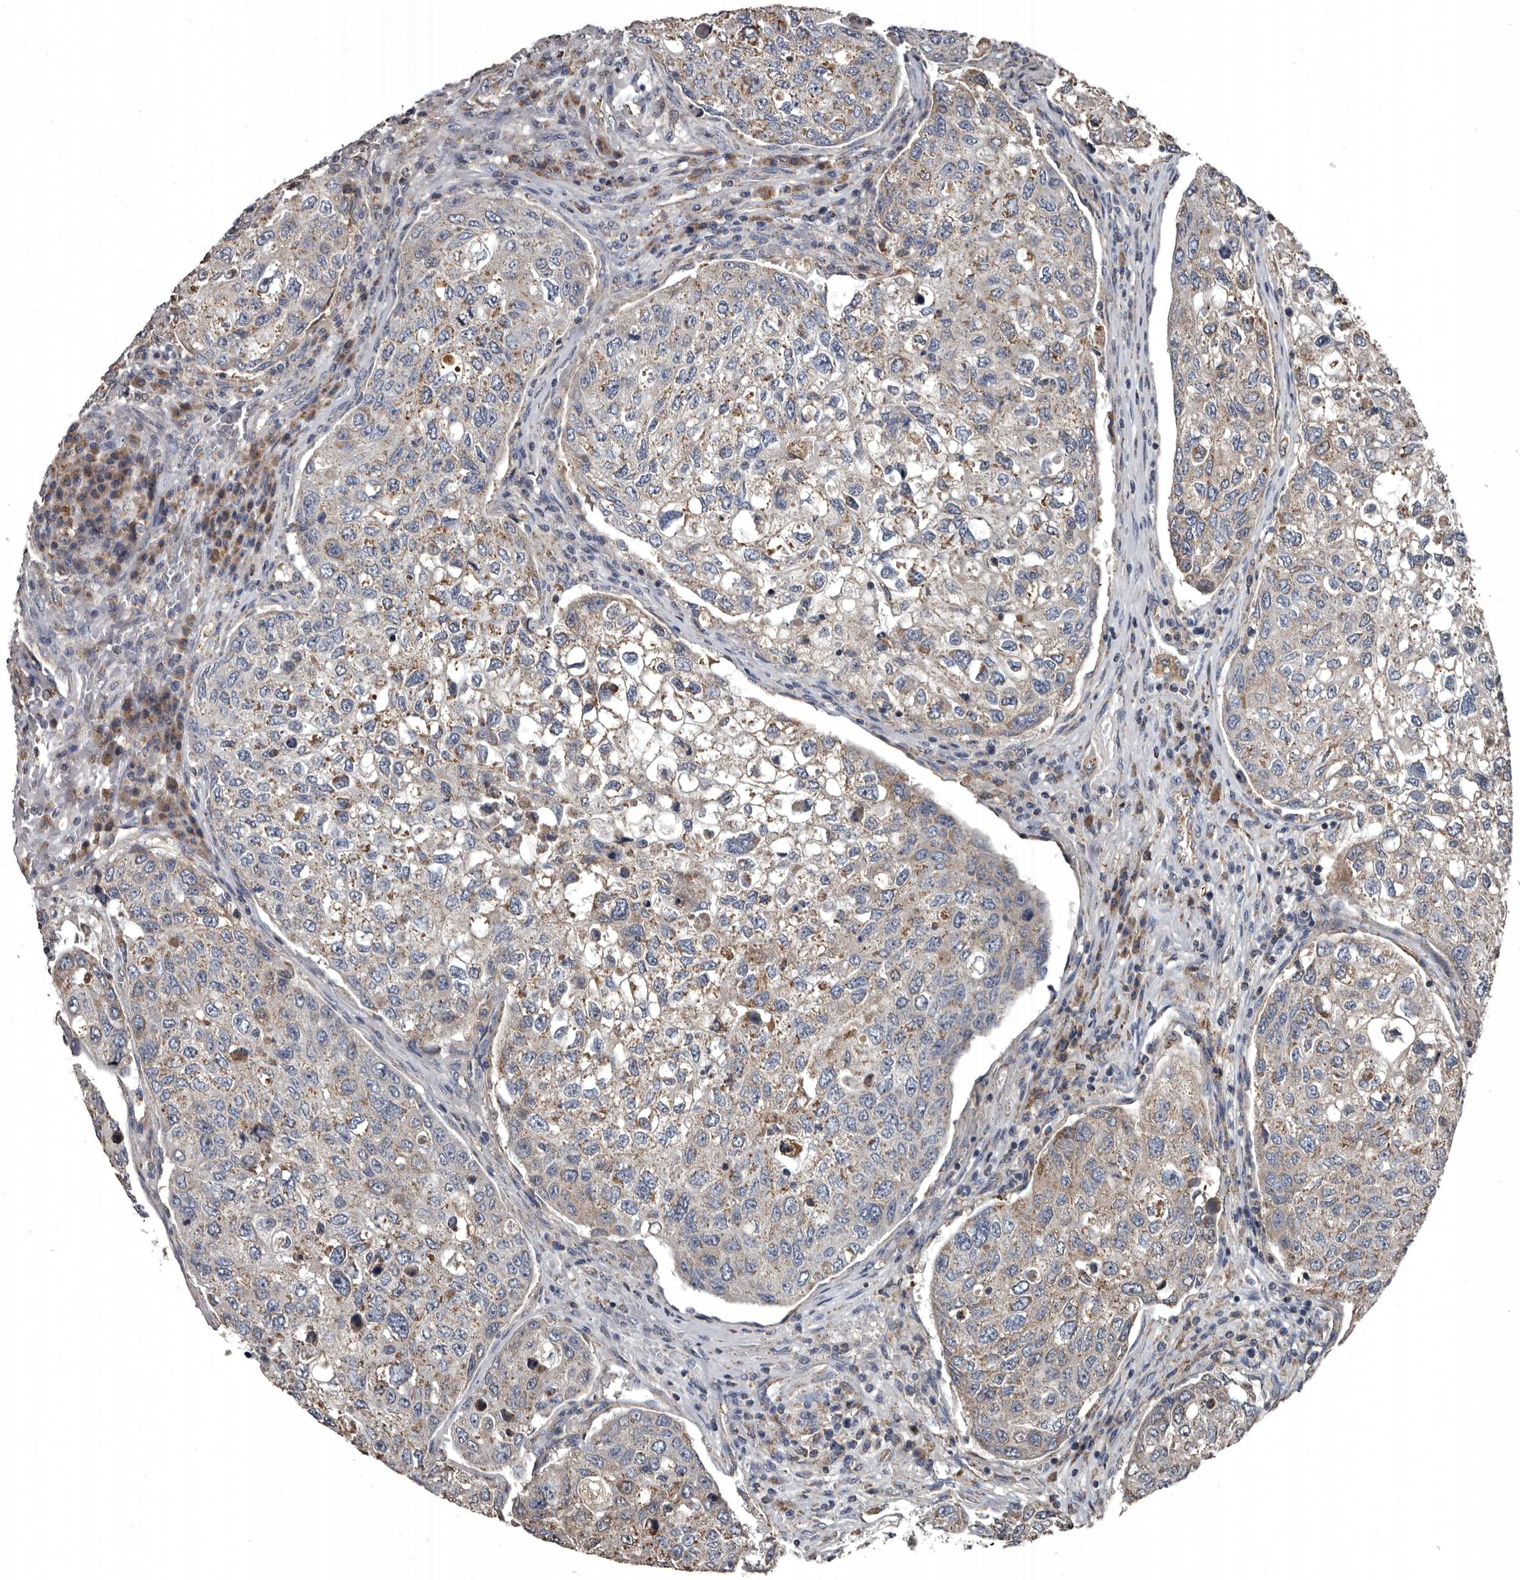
{"staining": {"intensity": "moderate", "quantity": ">75%", "location": "cytoplasmic/membranous"}, "tissue": "urothelial cancer", "cell_type": "Tumor cells", "image_type": "cancer", "snomed": [{"axis": "morphology", "description": "Urothelial carcinoma, High grade"}, {"axis": "topography", "description": "Lymph node"}, {"axis": "topography", "description": "Urinary bladder"}], "caption": "An immunohistochemistry micrograph of neoplastic tissue is shown. Protein staining in brown highlights moderate cytoplasmic/membranous positivity in urothelial carcinoma (high-grade) within tumor cells.", "gene": "GREB1", "patient": {"sex": "male", "age": 51}}